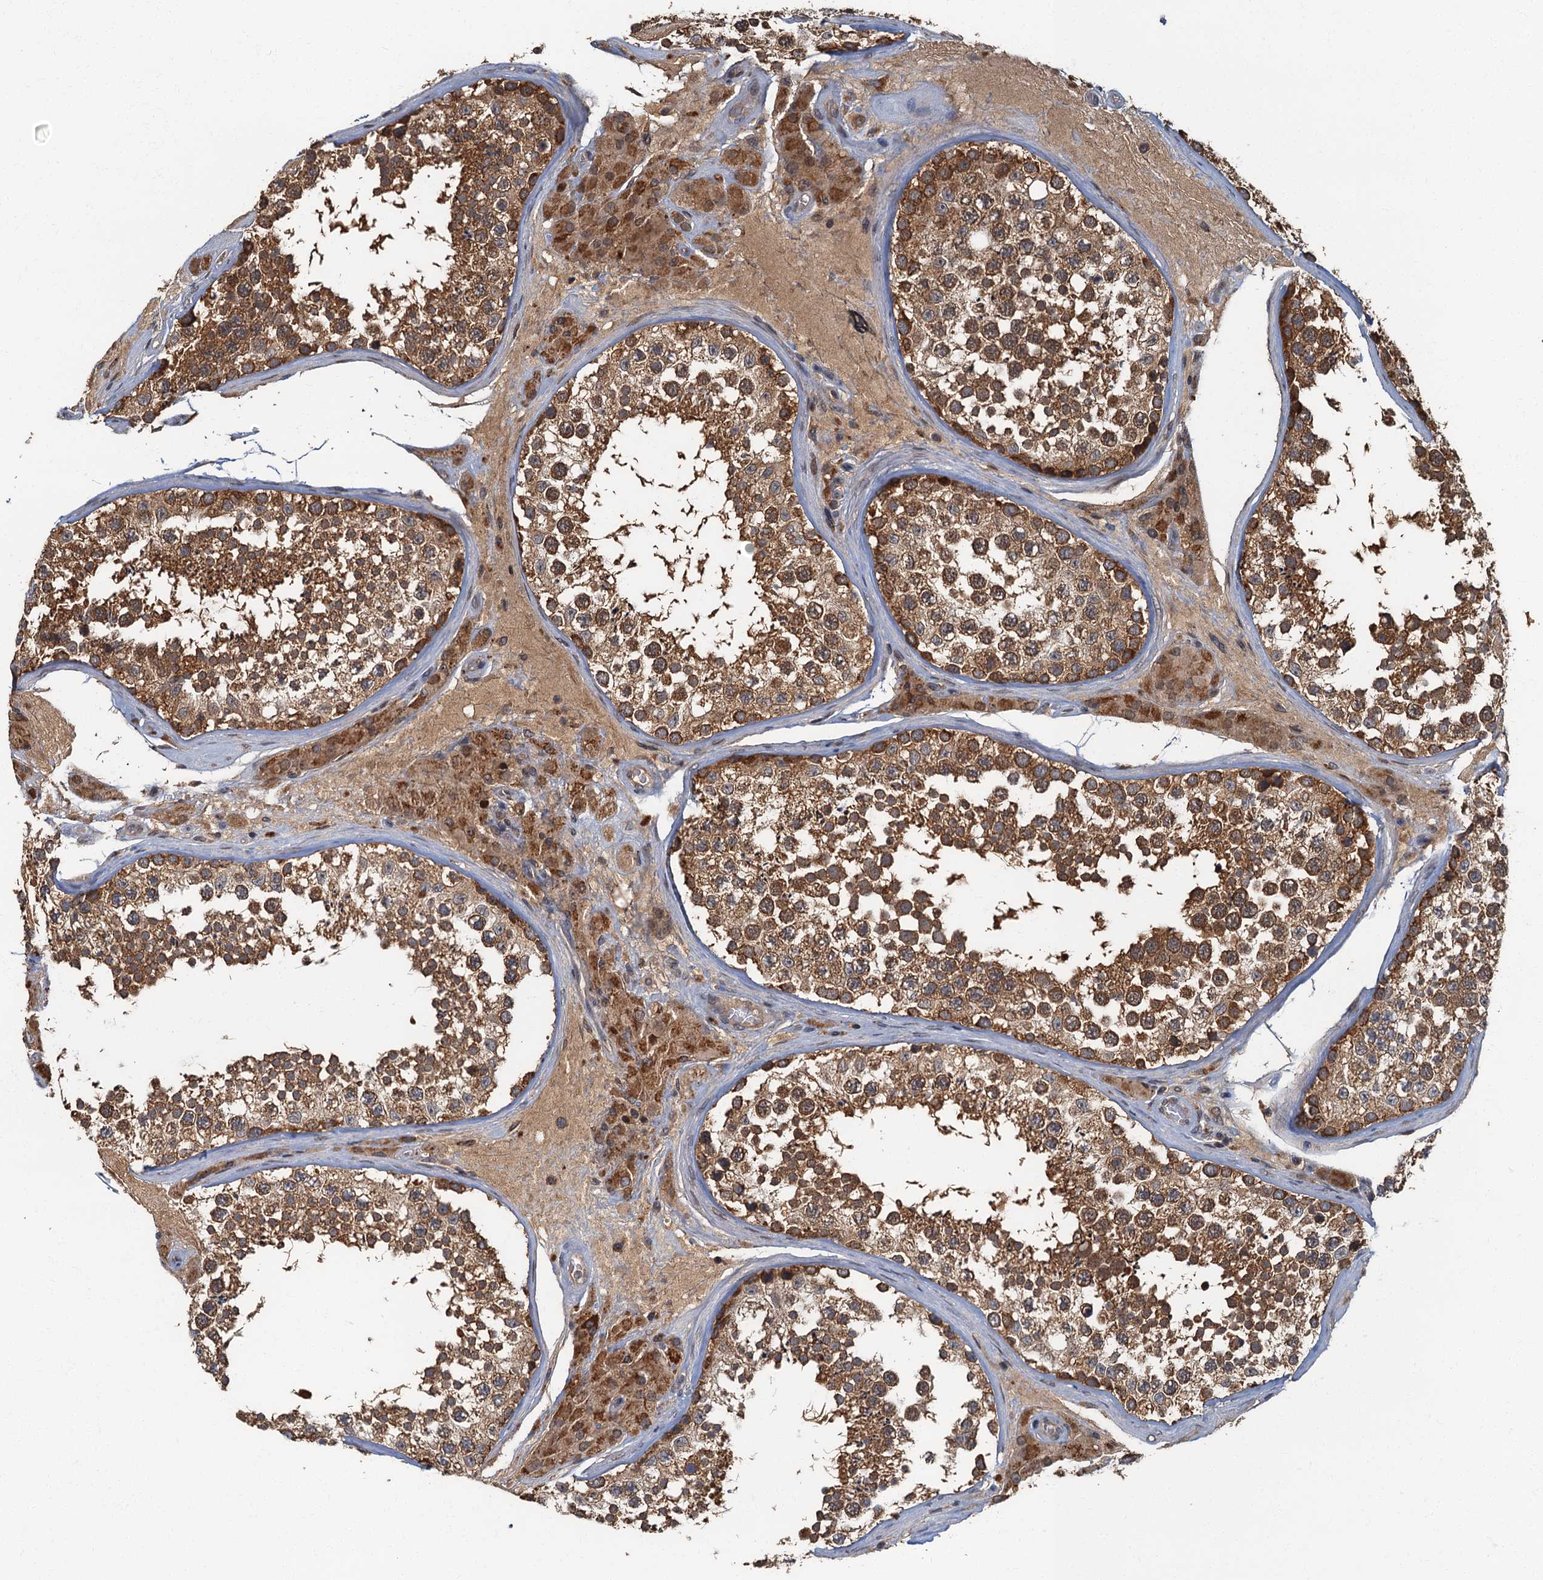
{"staining": {"intensity": "strong", "quantity": ">75%", "location": "cytoplasmic/membranous"}, "tissue": "testis", "cell_type": "Cells in seminiferous ducts", "image_type": "normal", "snomed": [{"axis": "morphology", "description": "Normal tissue, NOS"}, {"axis": "topography", "description": "Testis"}], "caption": "This image reveals immunohistochemistry staining of unremarkable testis, with high strong cytoplasmic/membranous positivity in about >75% of cells in seminiferous ducts.", "gene": "WDCP", "patient": {"sex": "male", "age": 46}}